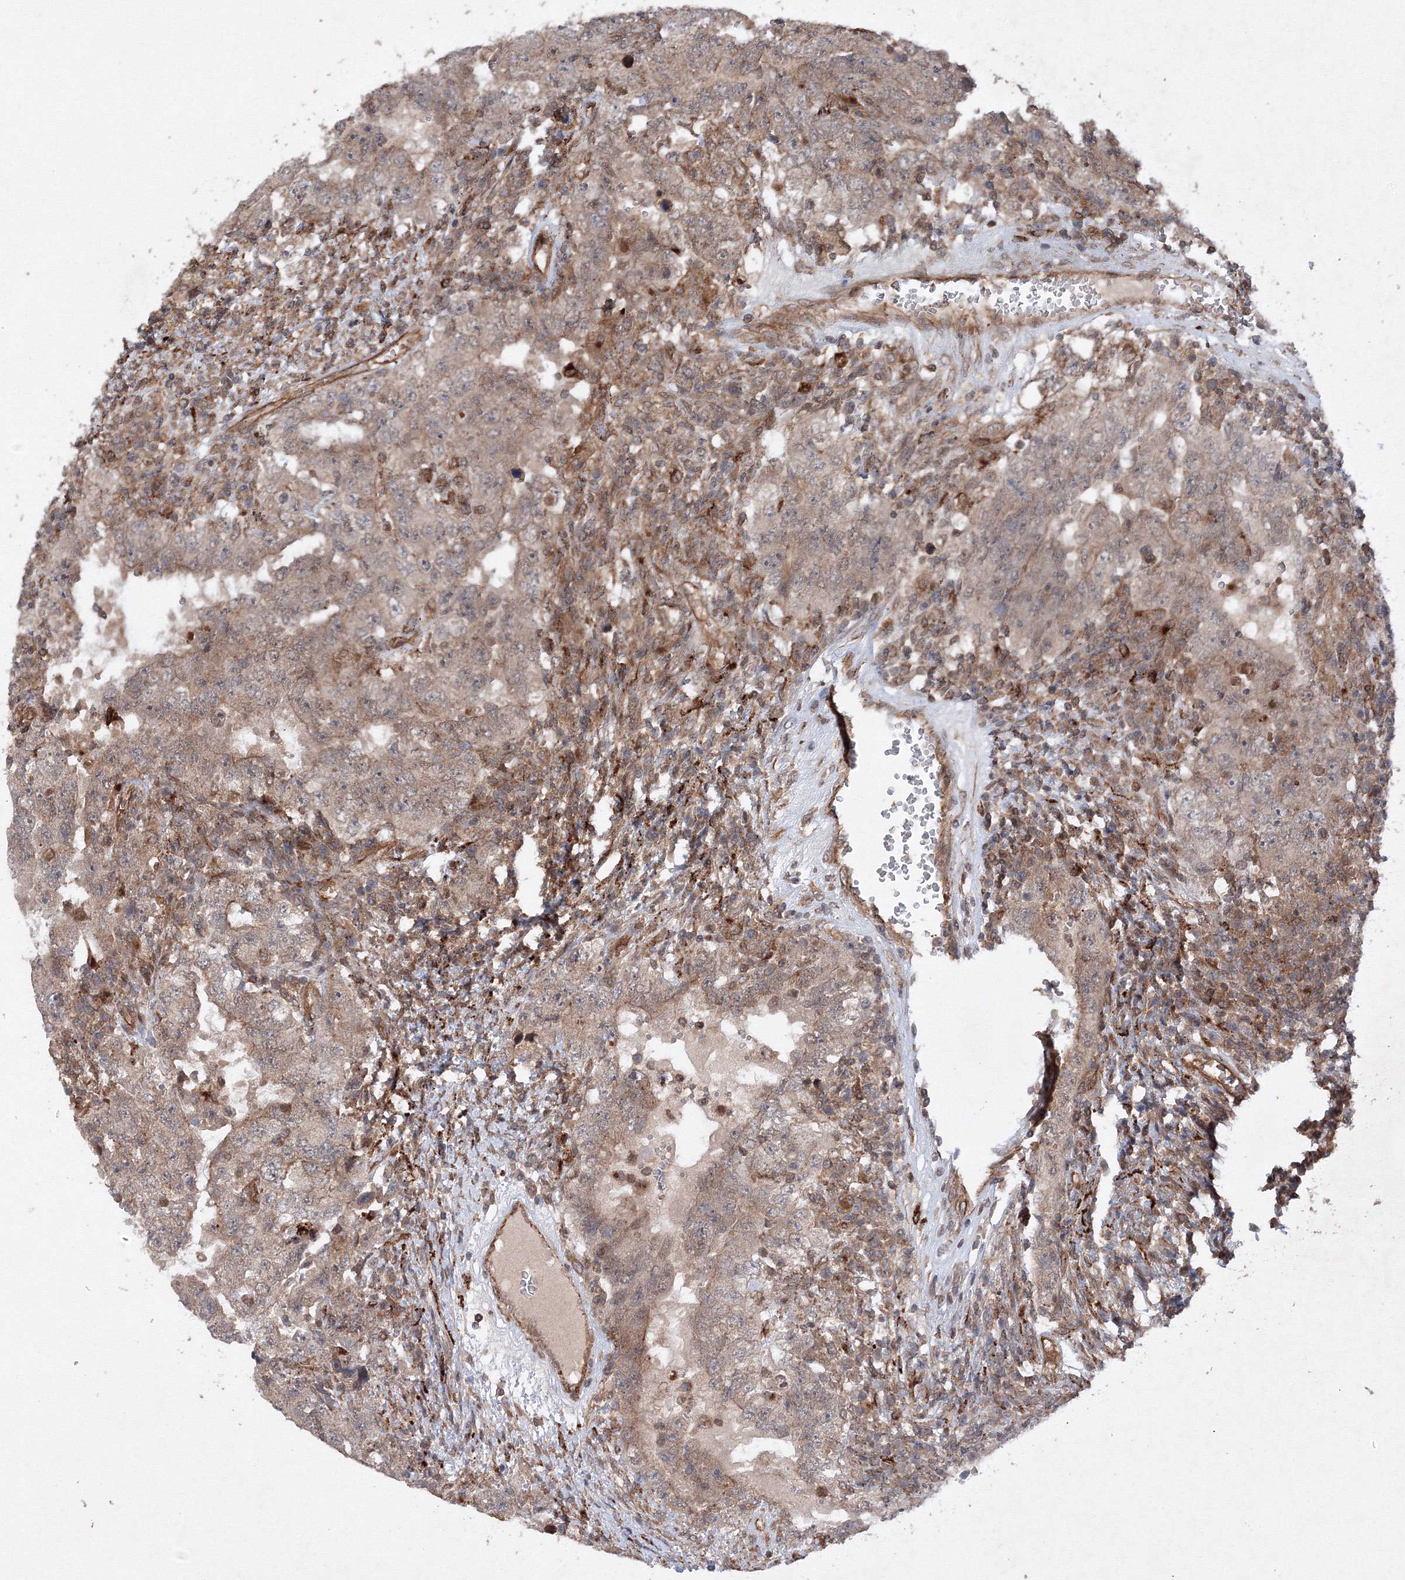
{"staining": {"intensity": "weak", "quantity": ">75%", "location": "cytoplasmic/membranous"}, "tissue": "testis cancer", "cell_type": "Tumor cells", "image_type": "cancer", "snomed": [{"axis": "morphology", "description": "Carcinoma, Embryonal, NOS"}, {"axis": "topography", "description": "Testis"}], "caption": "IHC of embryonal carcinoma (testis) exhibits low levels of weak cytoplasmic/membranous staining in approximately >75% of tumor cells.", "gene": "DCTD", "patient": {"sex": "male", "age": 26}}